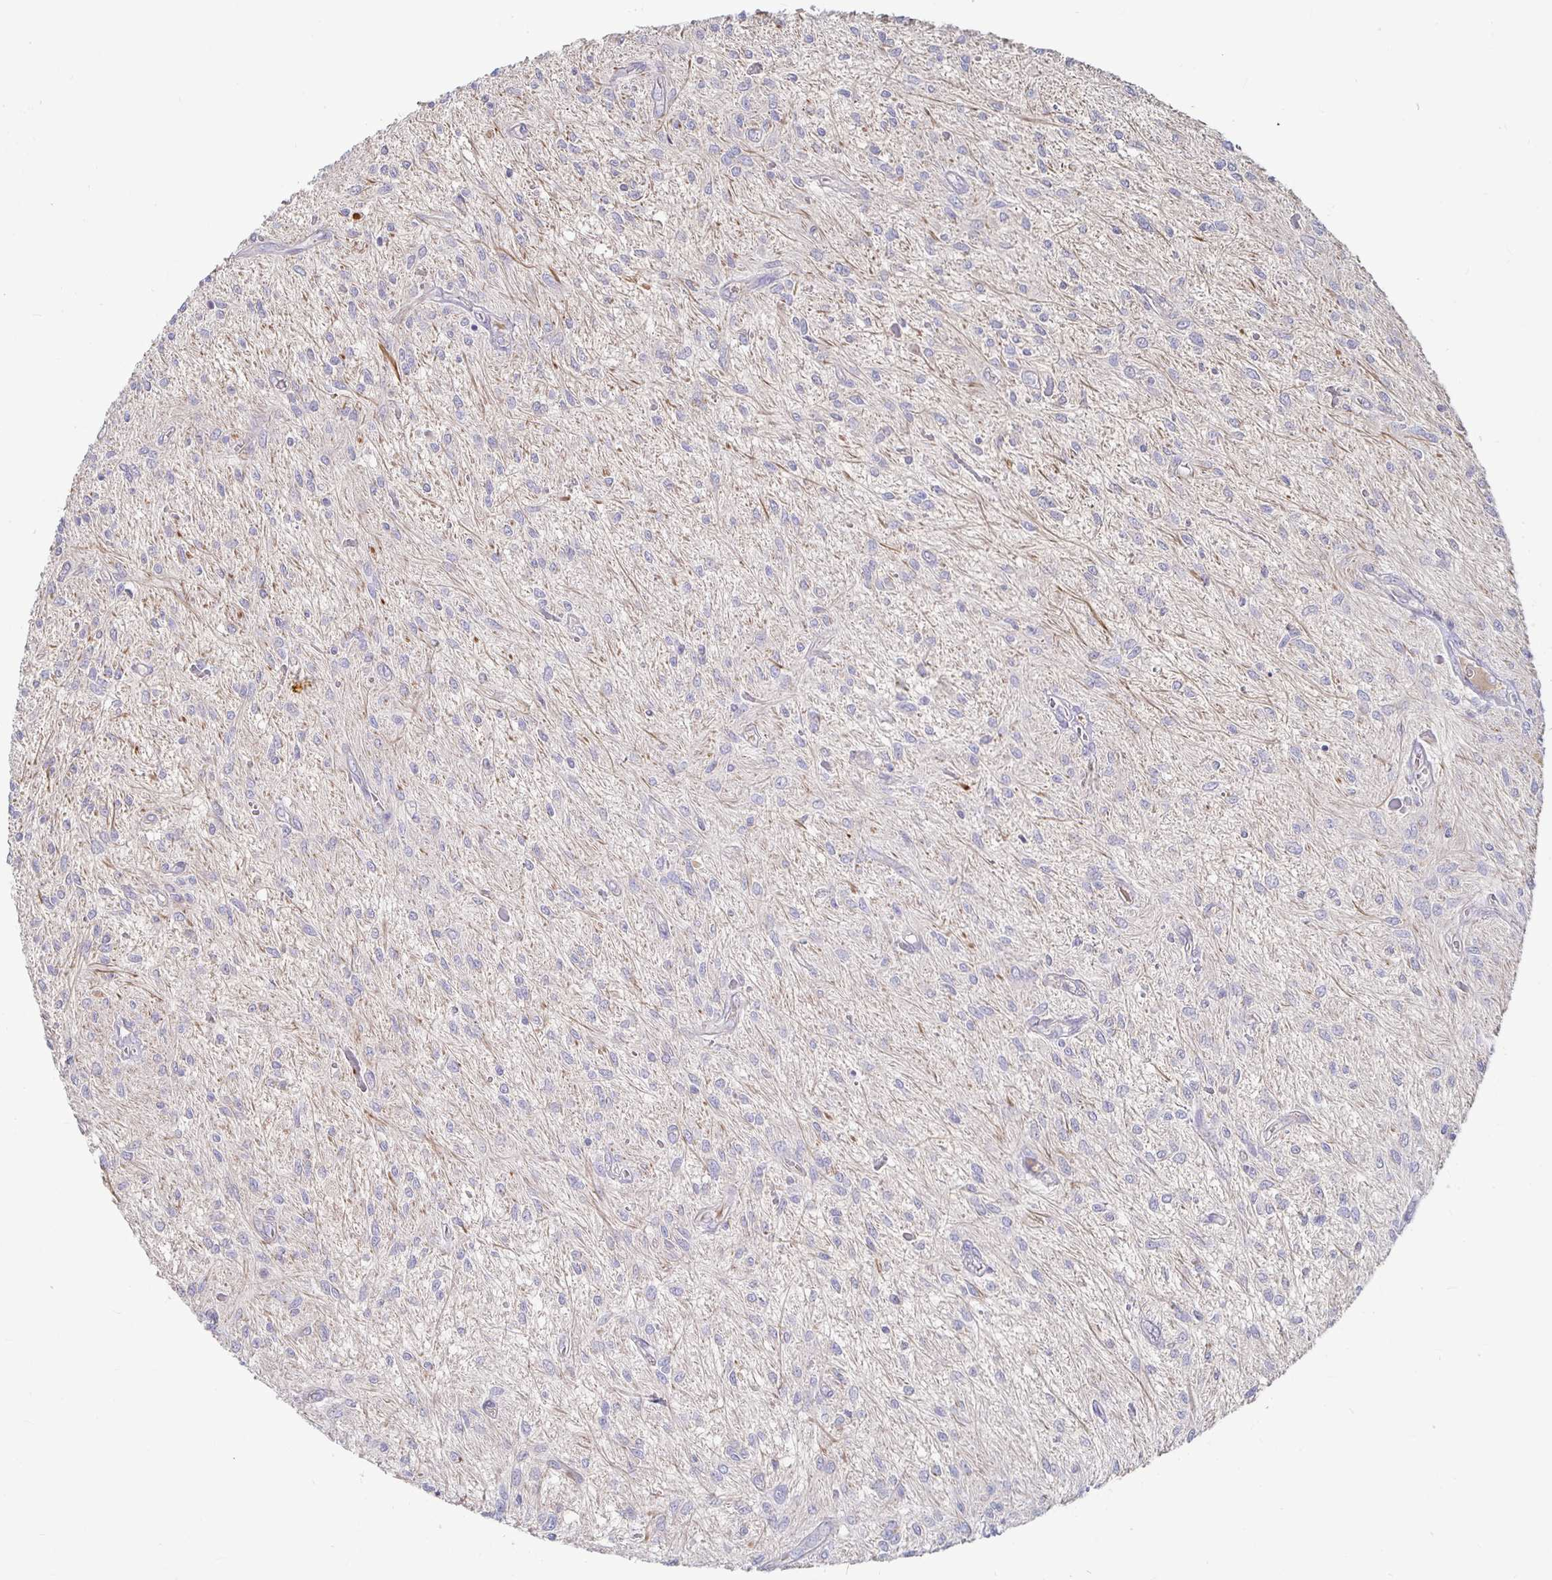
{"staining": {"intensity": "negative", "quantity": "none", "location": "none"}, "tissue": "glioma", "cell_type": "Tumor cells", "image_type": "cancer", "snomed": [{"axis": "morphology", "description": "Glioma, malignant, Low grade"}, {"axis": "topography", "description": "Cerebellum"}], "caption": "The histopathology image displays no staining of tumor cells in malignant low-grade glioma. (Brightfield microscopy of DAB (3,3'-diaminobenzidine) immunohistochemistry at high magnification).", "gene": "RNF144B", "patient": {"sex": "female", "age": 14}}